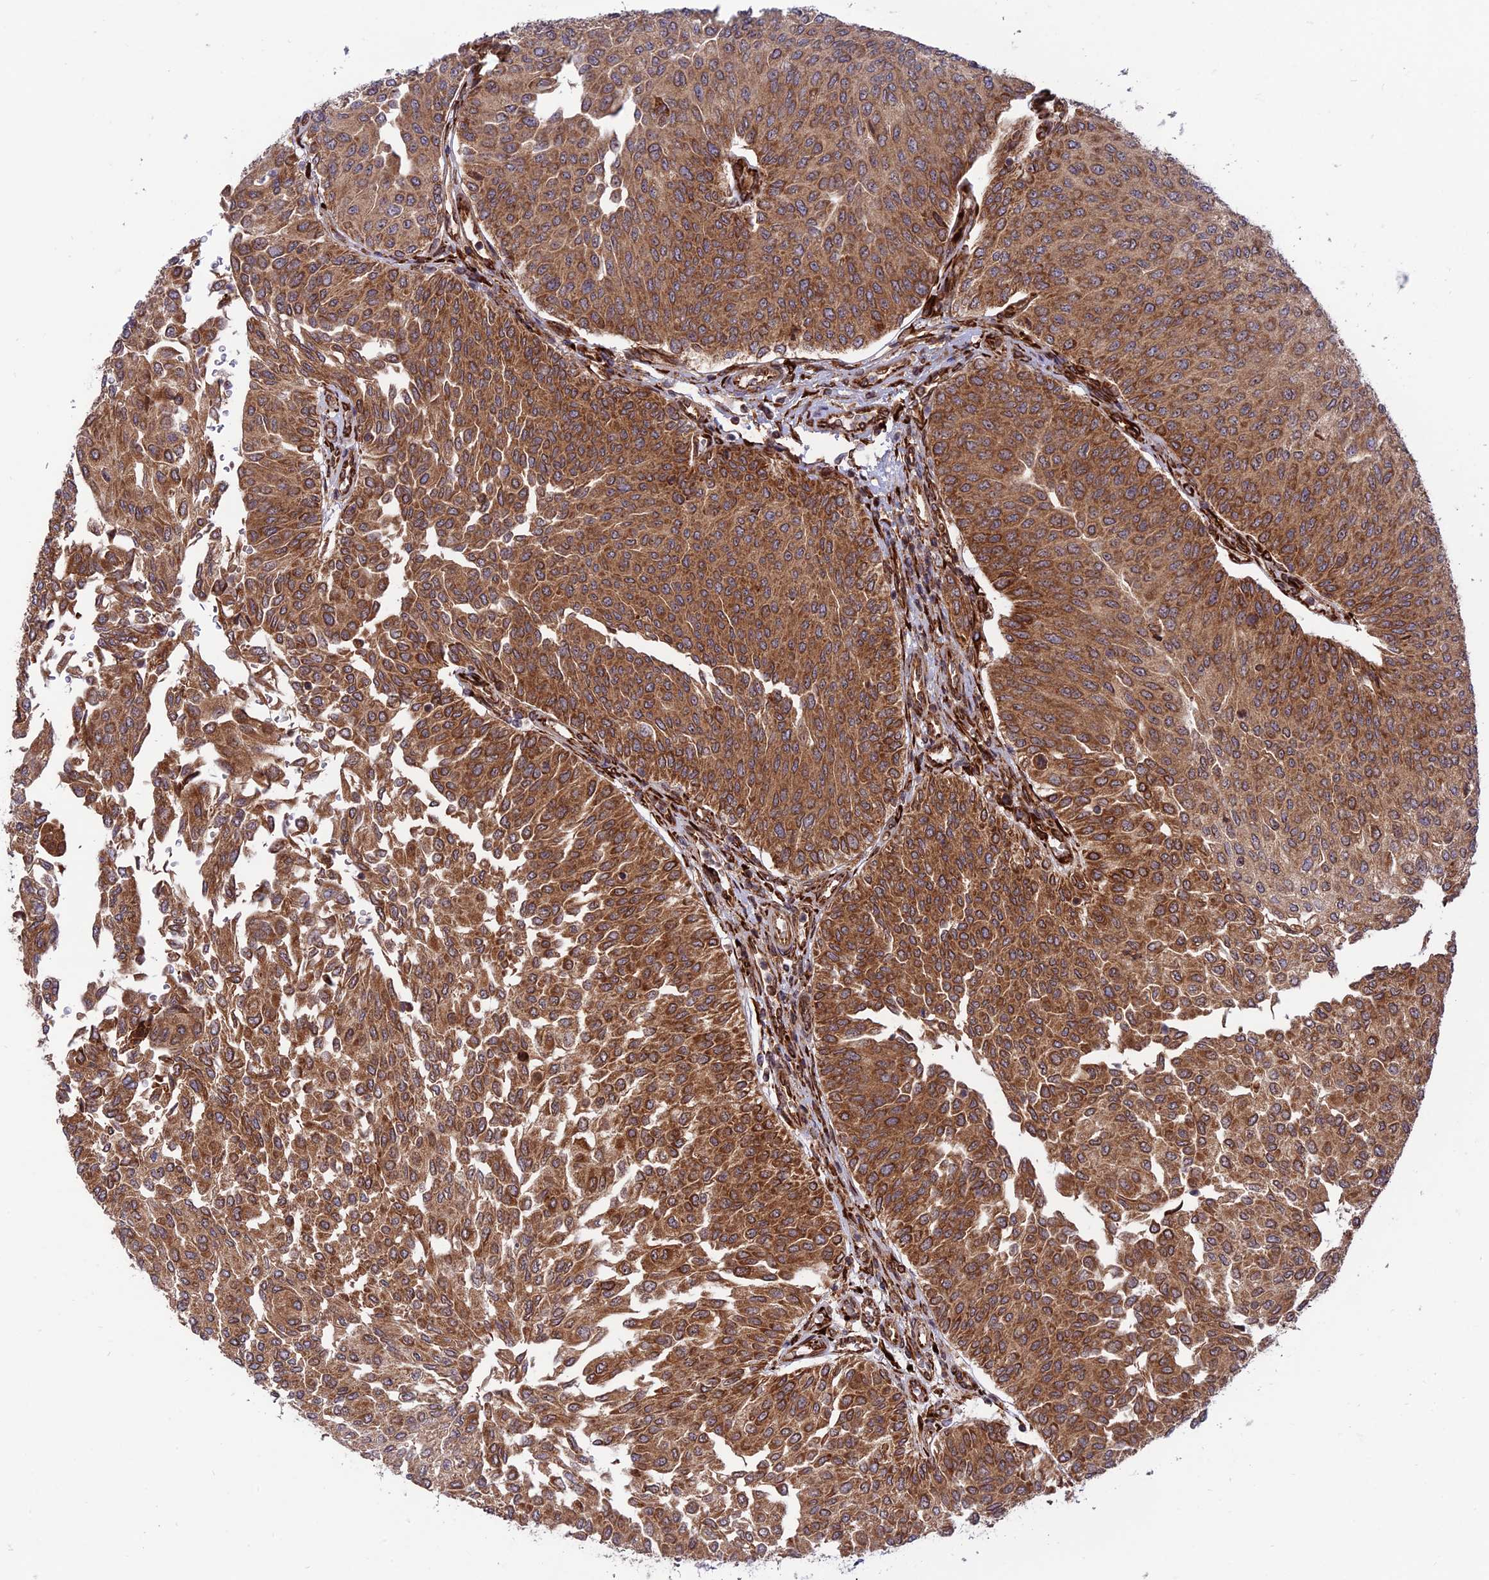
{"staining": {"intensity": "strong", "quantity": ">75%", "location": "cytoplasmic/membranous"}, "tissue": "urothelial cancer", "cell_type": "Tumor cells", "image_type": "cancer", "snomed": [{"axis": "morphology", "description": "Urothelial carcinoma, High grade"}, {"axis": "topography", "description": "Urinary bladder"}], "caption": "This is an image of IHC staining of urothelial cancer, which shows strong positivity in the cytoplasmic/membranous of tumor cells.", "gene": "CRTAP", "patient": {"sex": "female", "age": 79}}